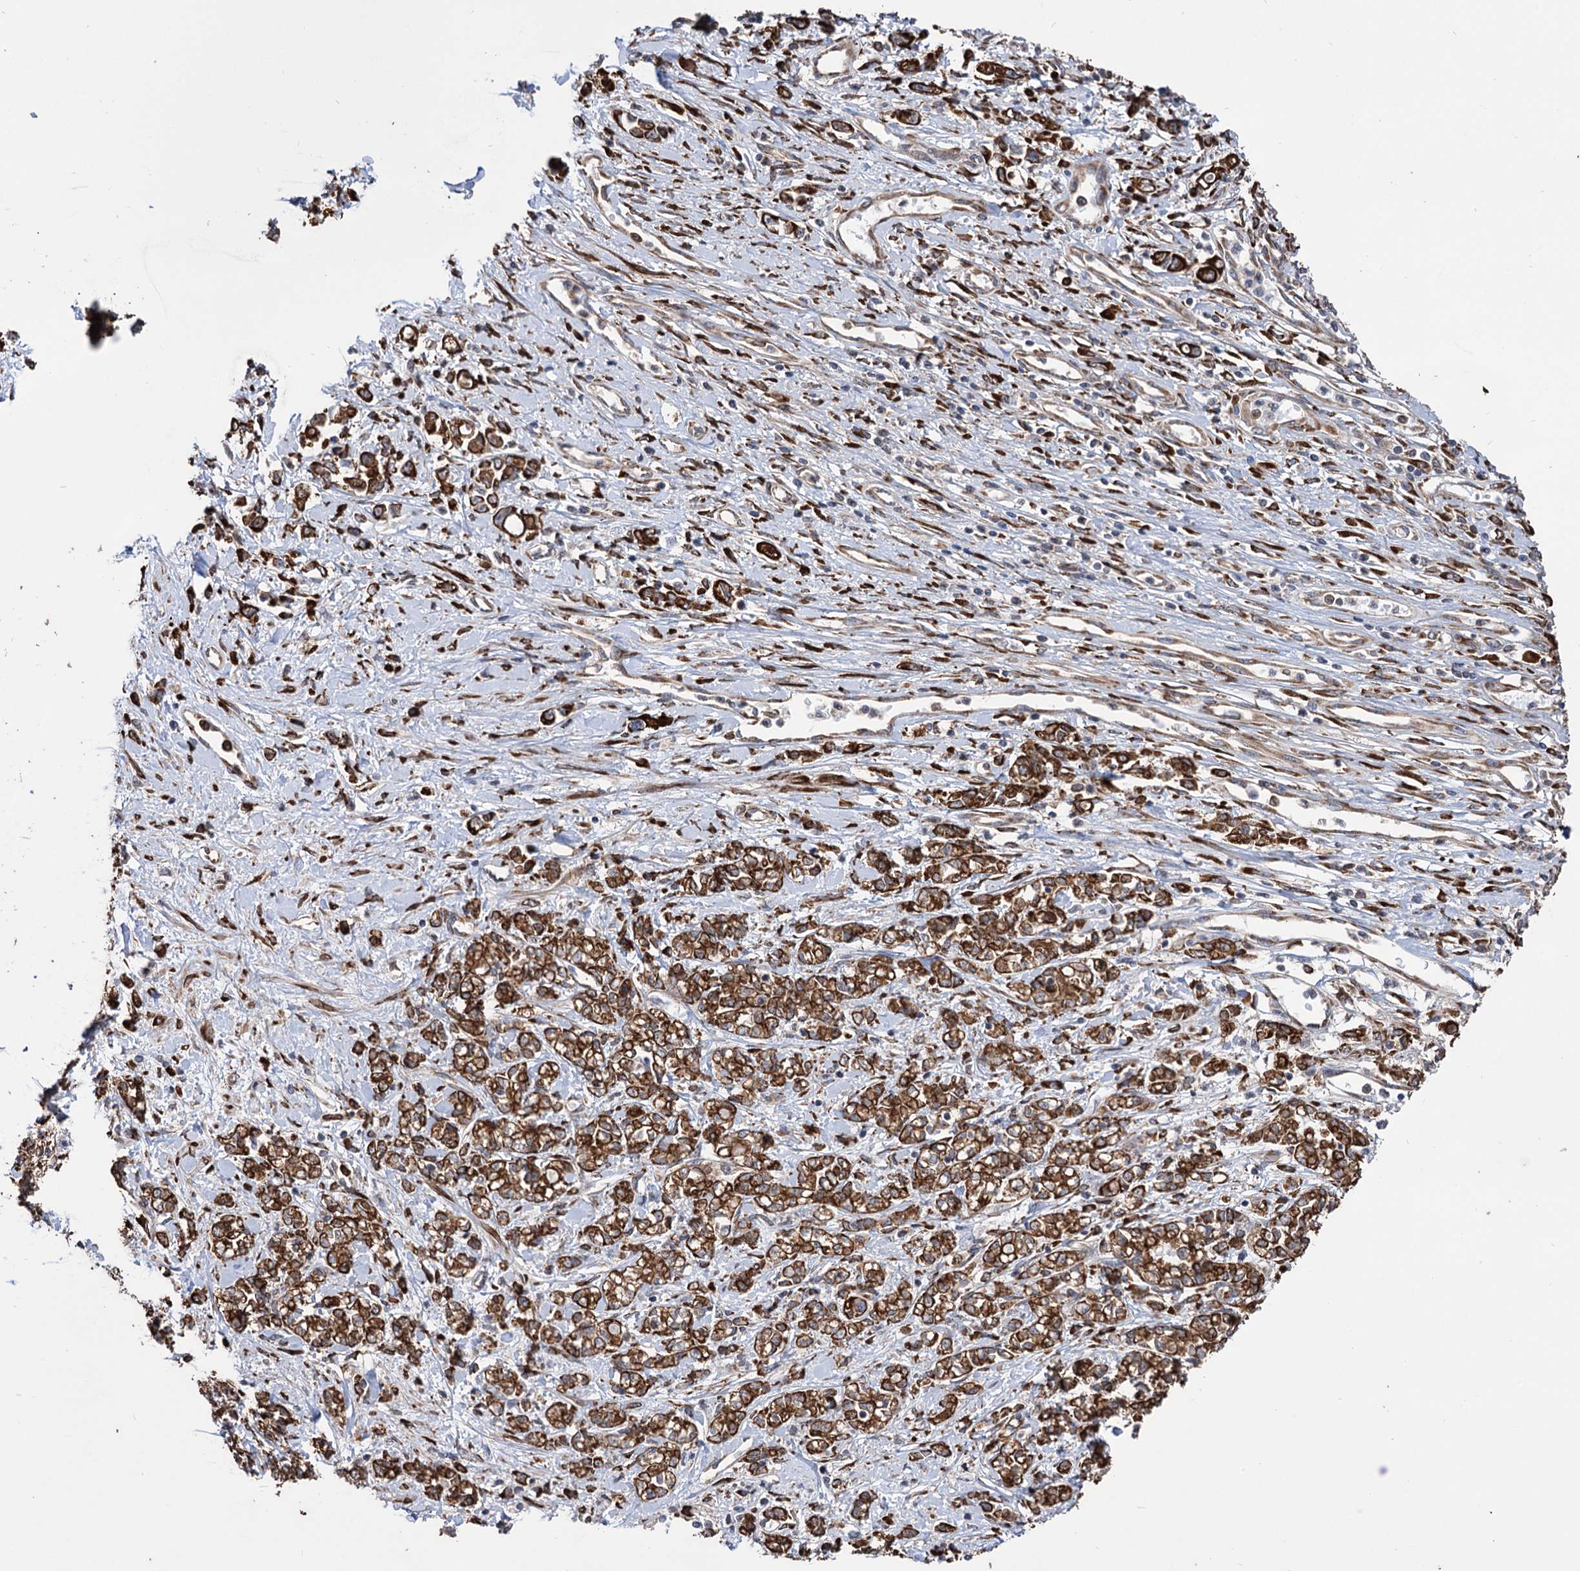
{"staining": {"intensity": "strong", "quantity": ">75%", "location": "cytoplasmic/membranous"}, "tissue": "stomach cancer", "cell_type": "Tumor cells", "image_type": "cancer", "snomed": [{"axis": "morphology", "description": "Adenocarcinoma, NOS"}, {"axis": "topography", "description": "Stomach"}], "caption": "Strong cytoplasmic/membranous protein staining is identified in about >75% of tumor cells in stomach adenocarcinoma. (Brightfield microscopy of DAB IHC at high magnification).", "gene": "CDAN1", "patient": {"sex": "female", "age": 76}}